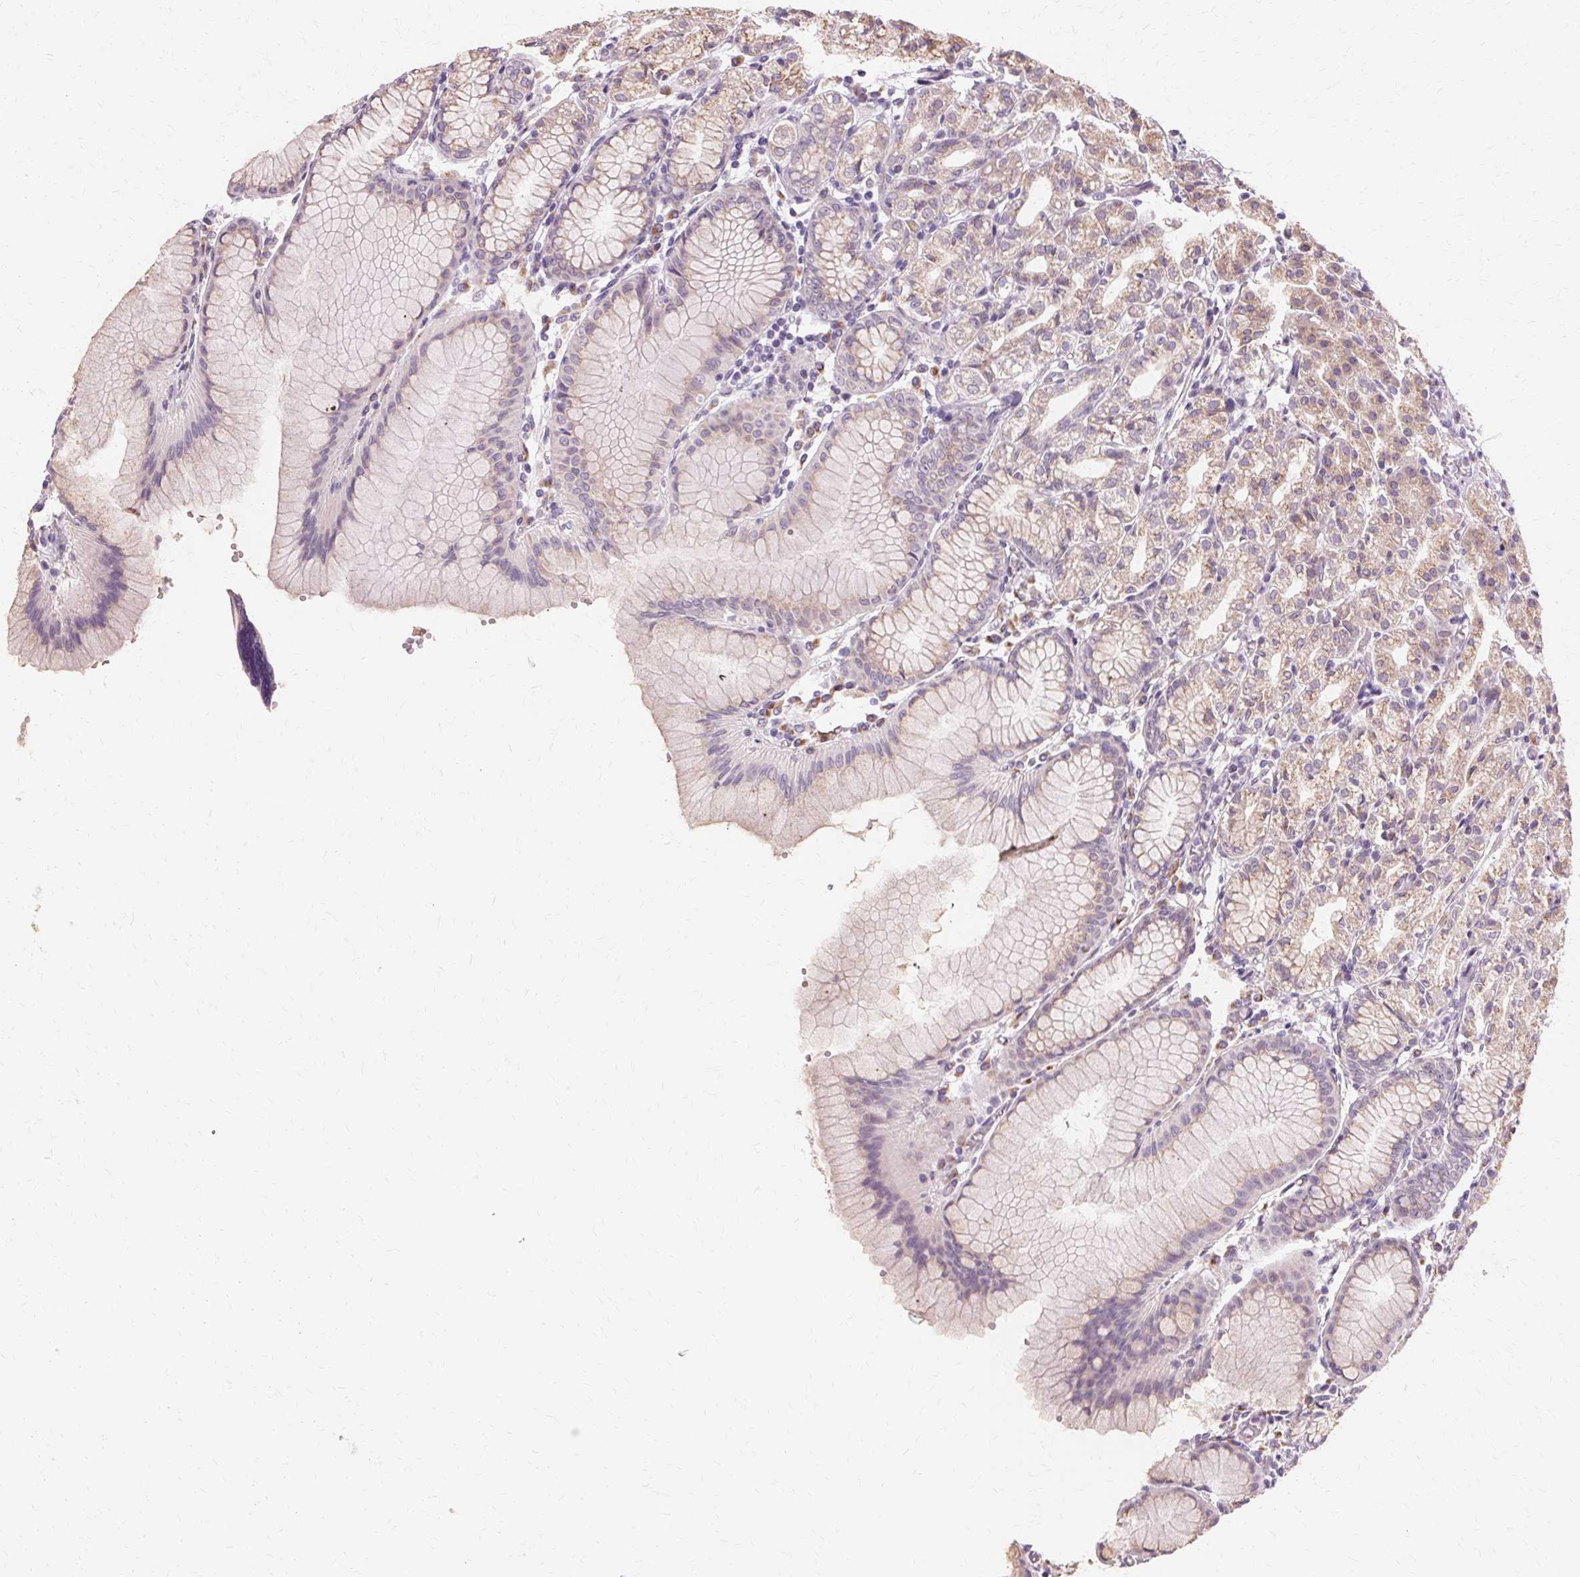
{"staining": {"intensity": "negative", "quantity": "none", "location": "none"}, "tissue": "stomach", "cell_type": "Glandular cells", "image_type": "normal", "snomed": [{"axis": "morphology", "description": "Normal tissue, NOS"}, {"axis": "topography", "description": "Stomach"}], "caption": "Glandular cells show no significant protein expression in normal stomach. Nuclei are stained in blue.", "gene": "FCRL3", "patient": {"sex": "female", "age": 57}}